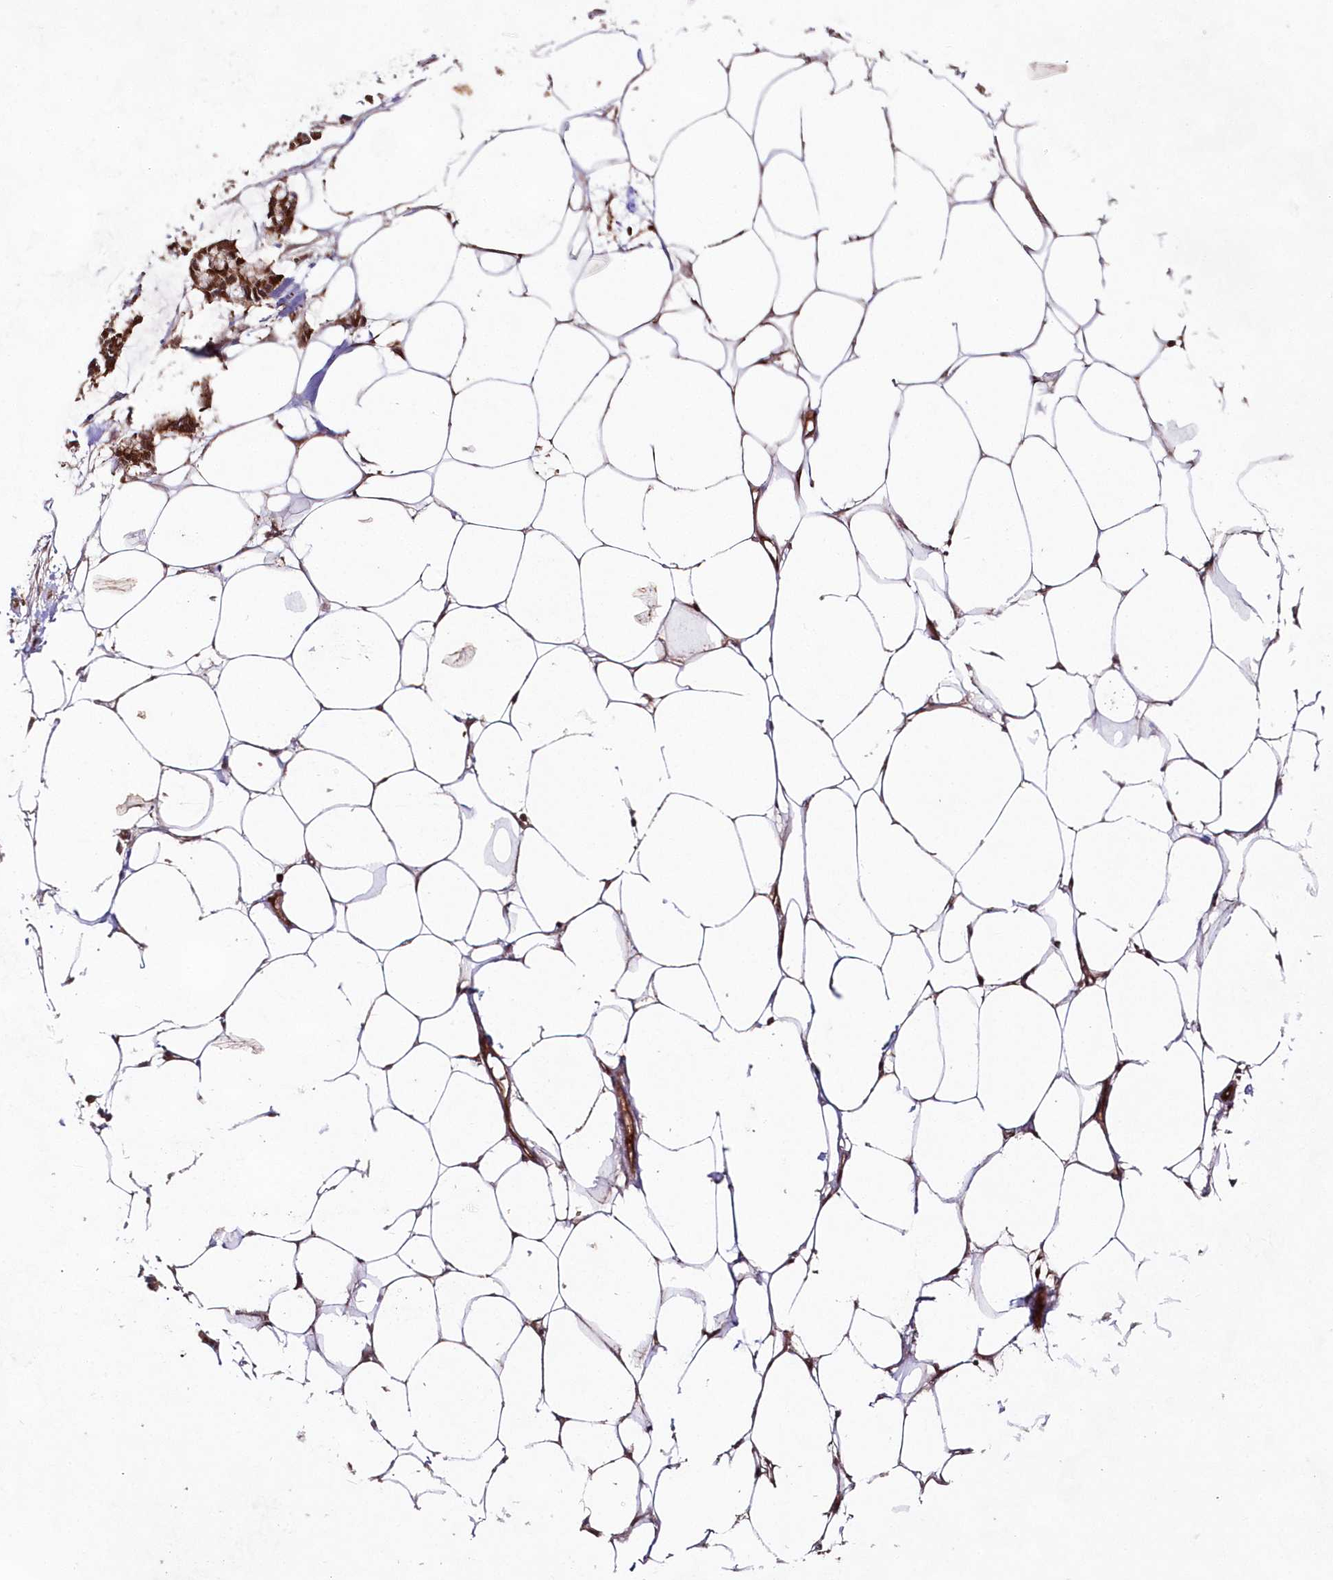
{"staining": {"intensity": "weak", "quantity": "25%-75%", "location": "cytoplasmic/membranous"}, "tissue": "adipose tissue", "cell_type": "Adipocytes", "image_type": "normal", "snomed": [{"axis": "morphology", "description": "Normal tissue, NOS"}, {"axis": "morphology", "description": "Adenocarcinoma, NOS"}, {"axis": "topography", "description": "Colon"}, {"axis": "topography", "description": "Peripheral nerve tissue"}], "caption": "The image reveals a brown stain indicating the presence of a protein in the cytoplasmic/membranous of adipocytes in adipose tissue. Nuclei are stained in blue.", "gene": "IMPA1", "patient": {"sex": "male", "age": 14}}